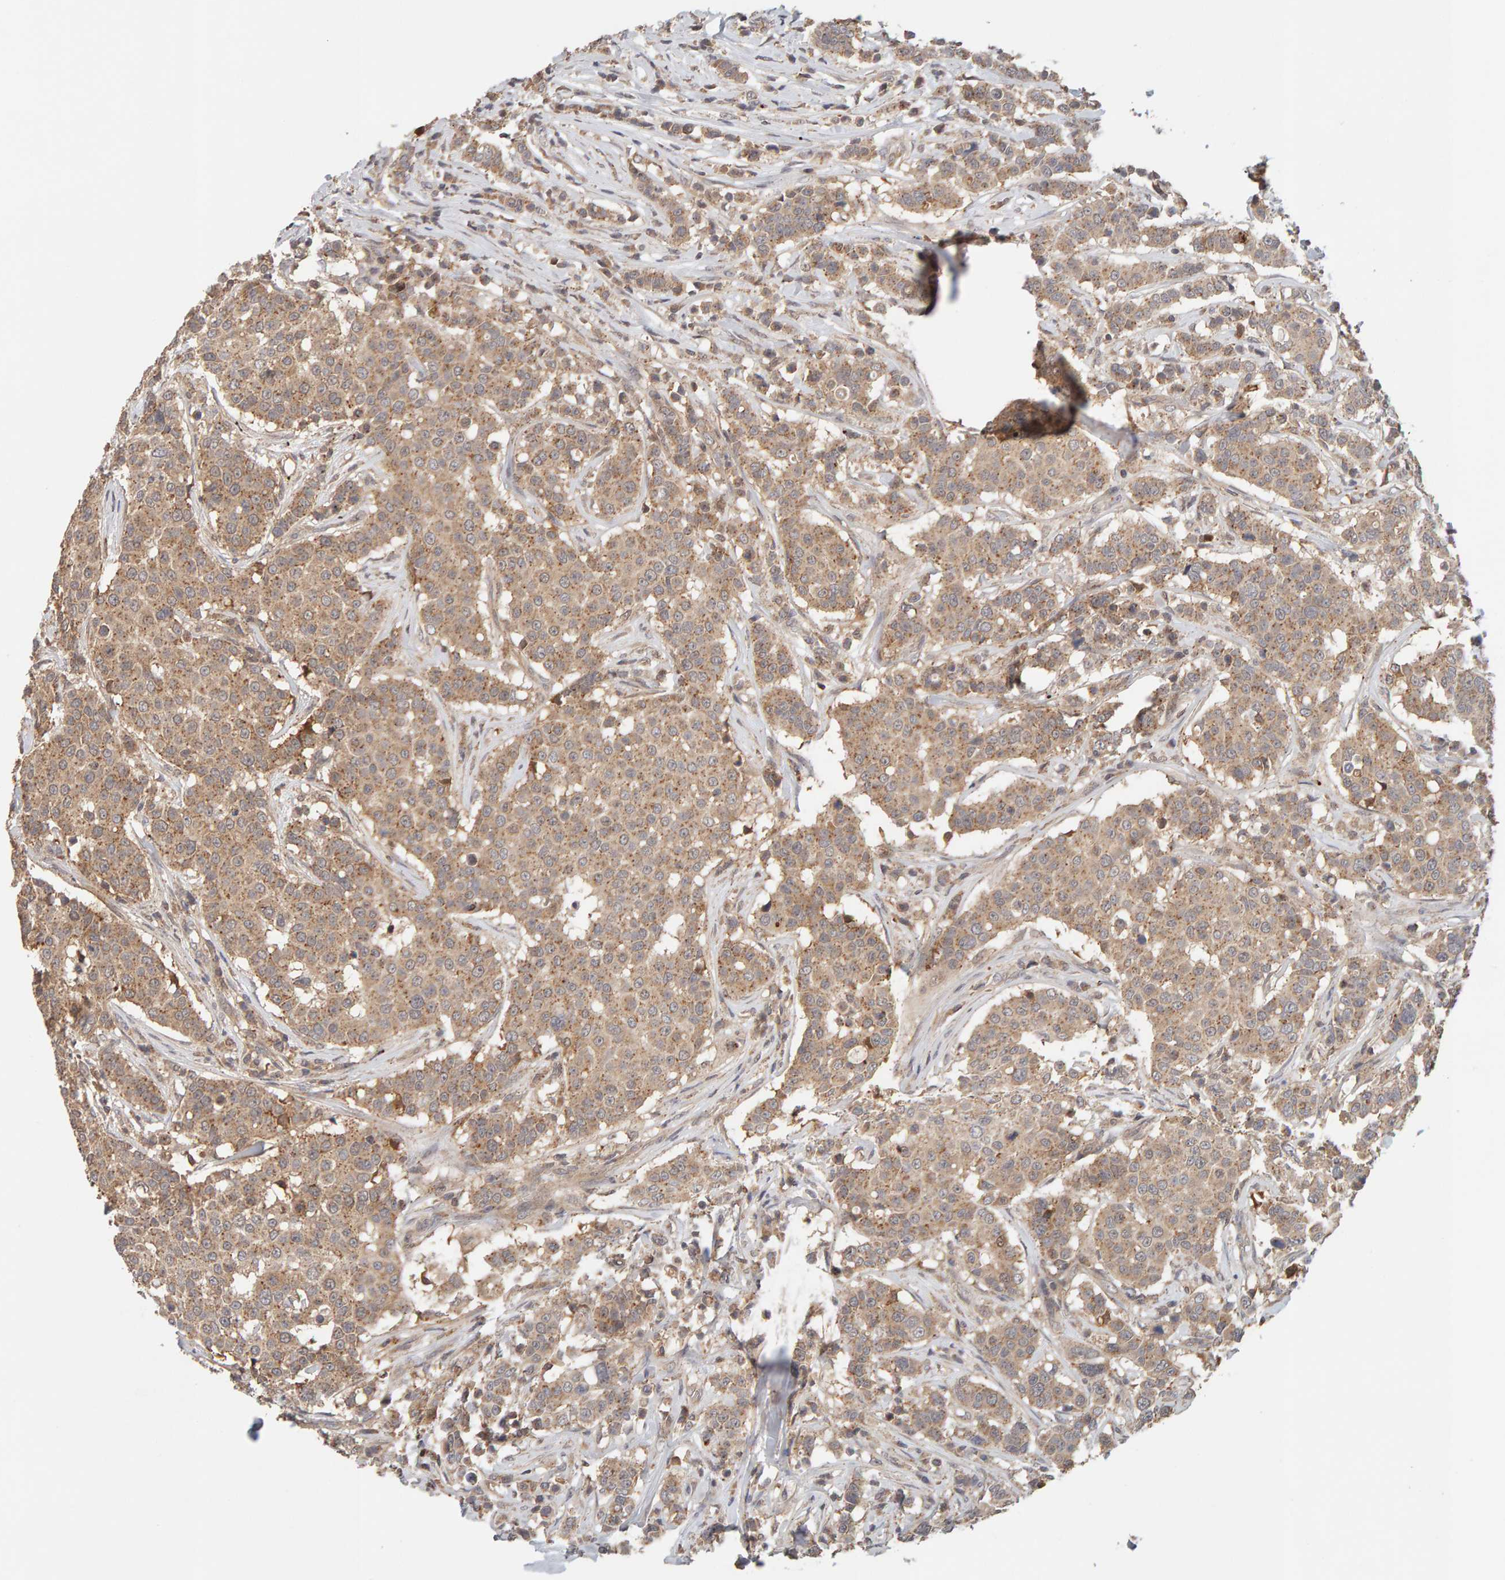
{"staining": {"intensity": "moderate", "quantity": ">75%", "location": "cytoplasmic/membranous"}, "tissue": "breast cancer", "cell_type": "Tumor cells", "image_type": "cancer", "snomed": [{"axis": "morphology", "description": "Duct carcinoma"}, {"axis": "topography", "description": "Breast"}], "caption": "DAB (3,3'-diaminobenzidine) immunohistochemical staining of breast cancer demonstrates moderate cytoplasmic/membranous protein positivity in approximately >75% of tumor cells. The staining was performed using DAB (3,3'-diaminobenzidine) to visualize the protein expression in brown, while the nuclei were stained in blue with hematoxylin (Magnification: 20x).", "gene": "DNAJC7", "patient": {"sex": "female", "age": 27}}